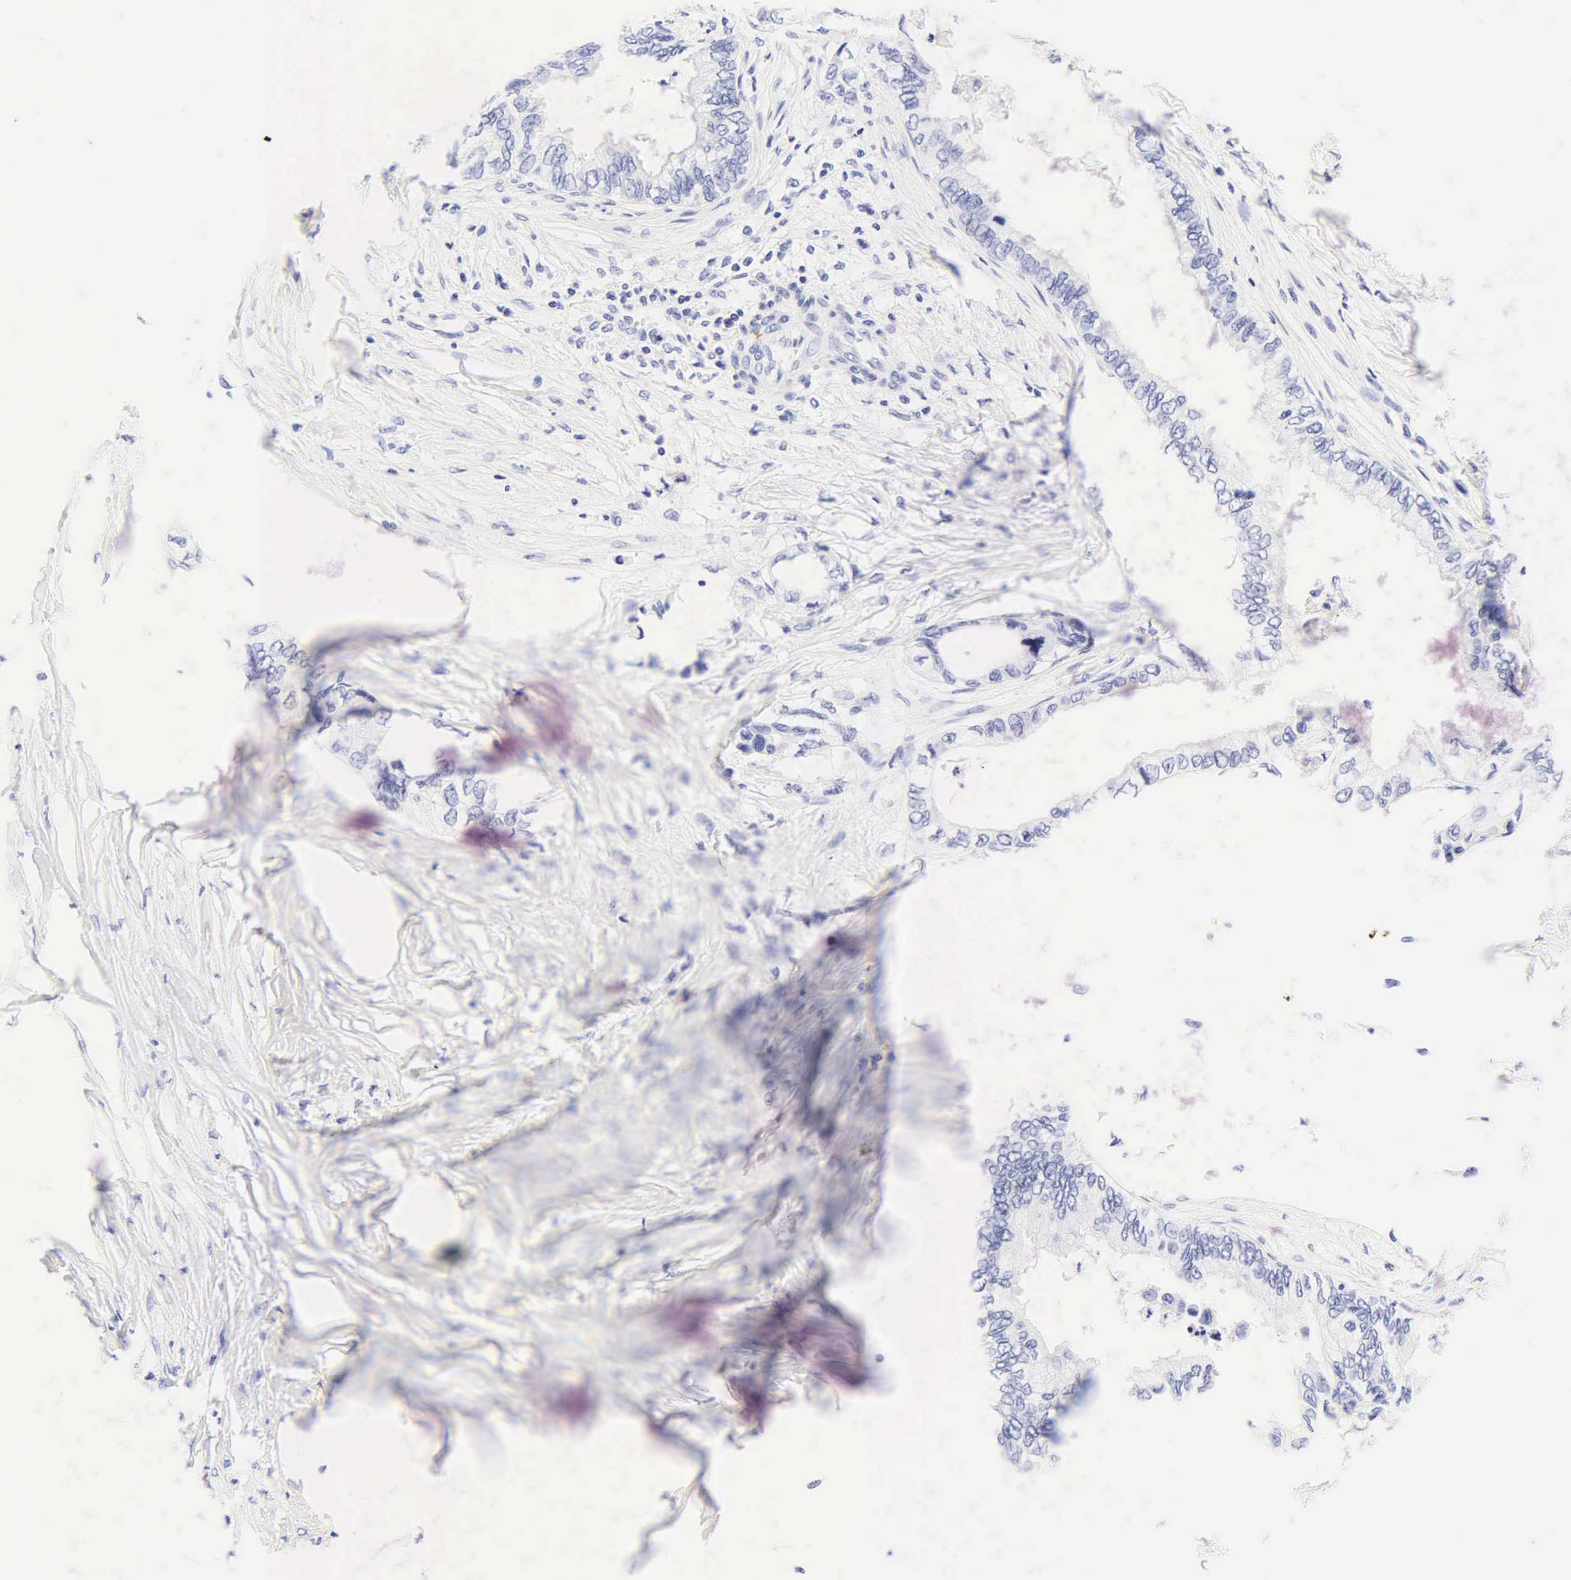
{"staining": {"intensity": "negative", "quantity": "none", "location": "none"}, "tissue": "pancreatic cancer", "cell_type": "Tumor cells", "image_type": "cancer", "snomed": [{"axis": "morphology", "description": "Adenocarcinoma, NOS"}, {"axis": "topography", "description": "Pancreas"}], "caption": "Protein analysis of pancreatic adenocarcinoma exhibits no significant staining in tumor cells.", "gene": "DES", "patient": {"sex": "female", "age": 66}}